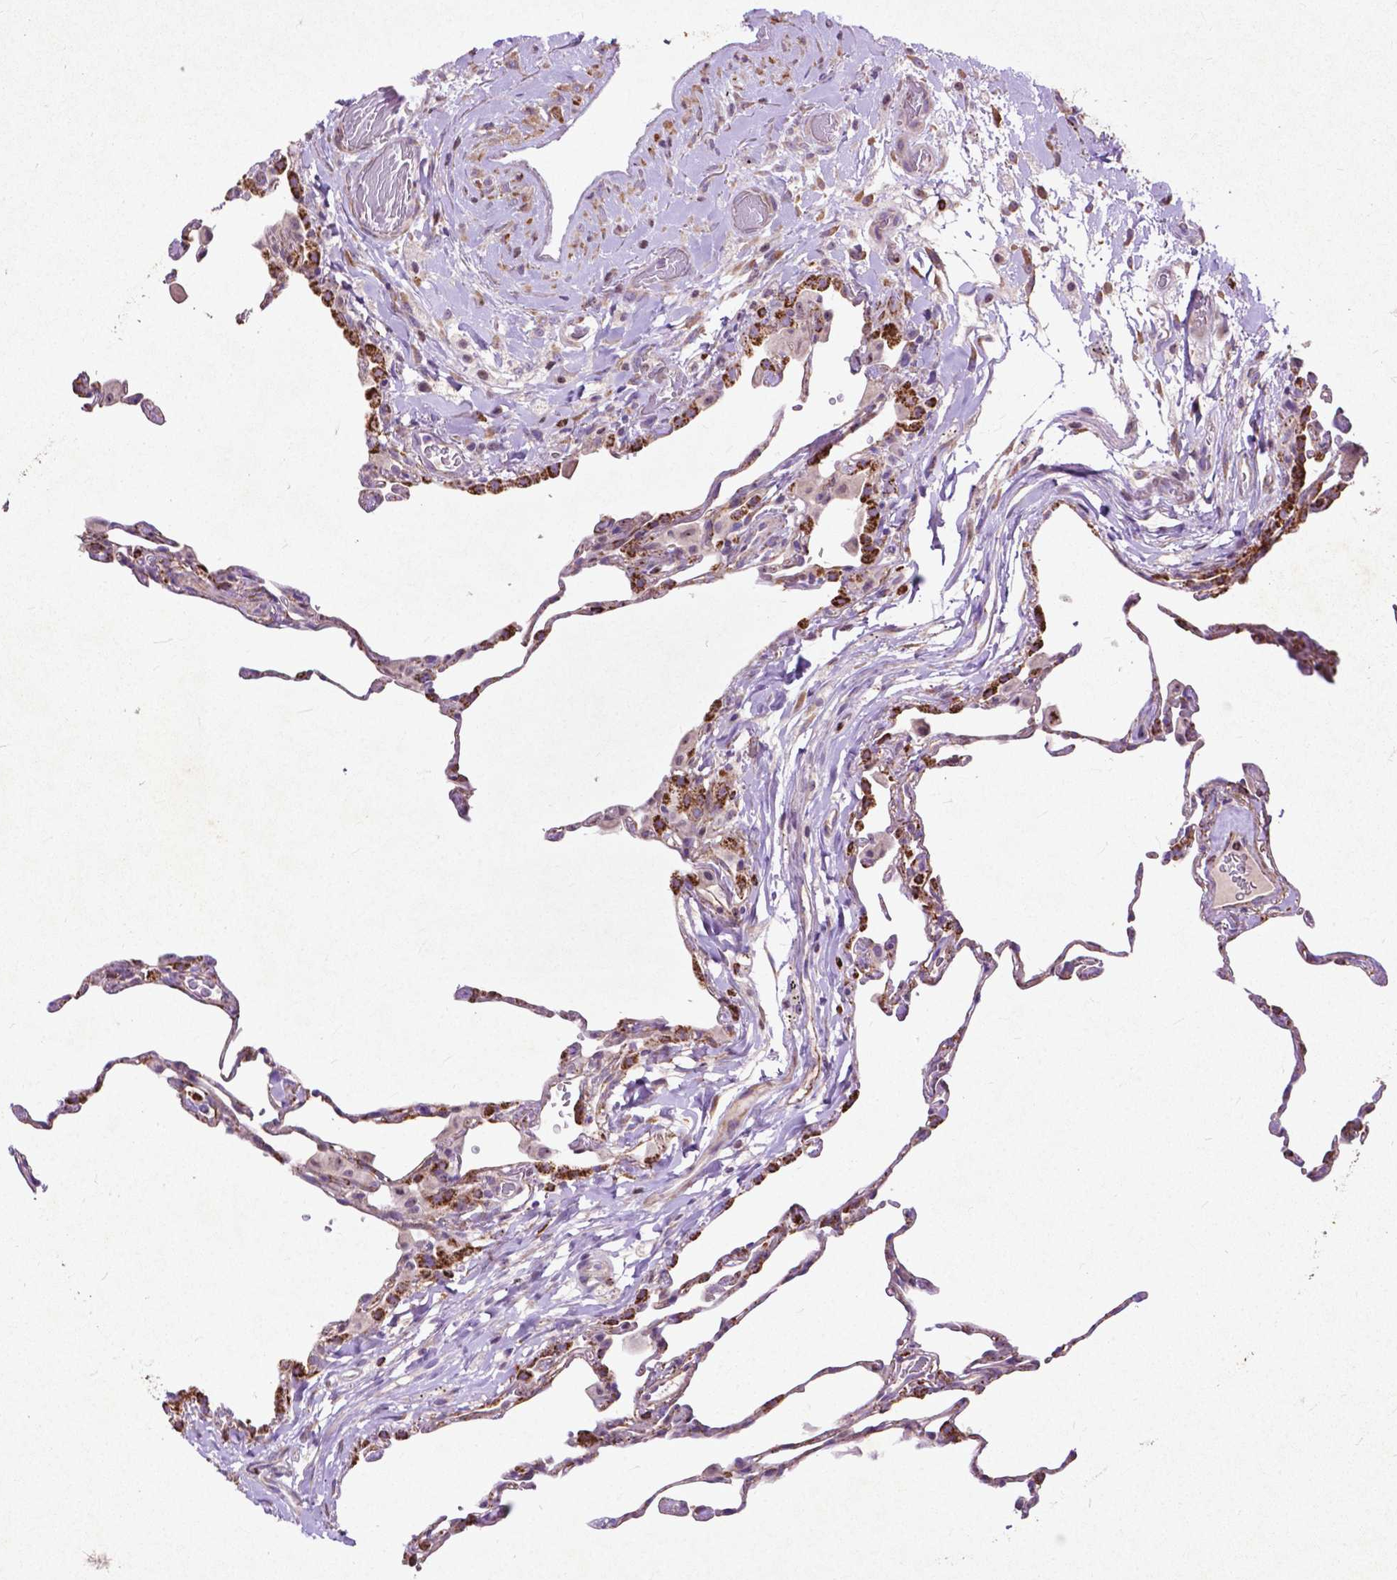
{"staining": {"intensity": "strong", "quantity": "25%-75%", "location": "cytoplasmic/membranous"}, "tissue": "lung", "cell_type": "Alveolar cells", "image_type": "normal", "snomed": [{"axis": "morphology", "description": "Normal tissue, NOS"}, {"axis": "topography", "description": "Lung"}], "caption": "IHC micrograph of normal lung: lung stained using immunohistochemistry reveals high levels of strong protein expression localized specifically in the cytoplasmic/membranous of alveolar cells, appearing as a cytoplasmic/membranous brown color.", "gene": "THEGL", "patient": {"sex": "female", "age": 57}}